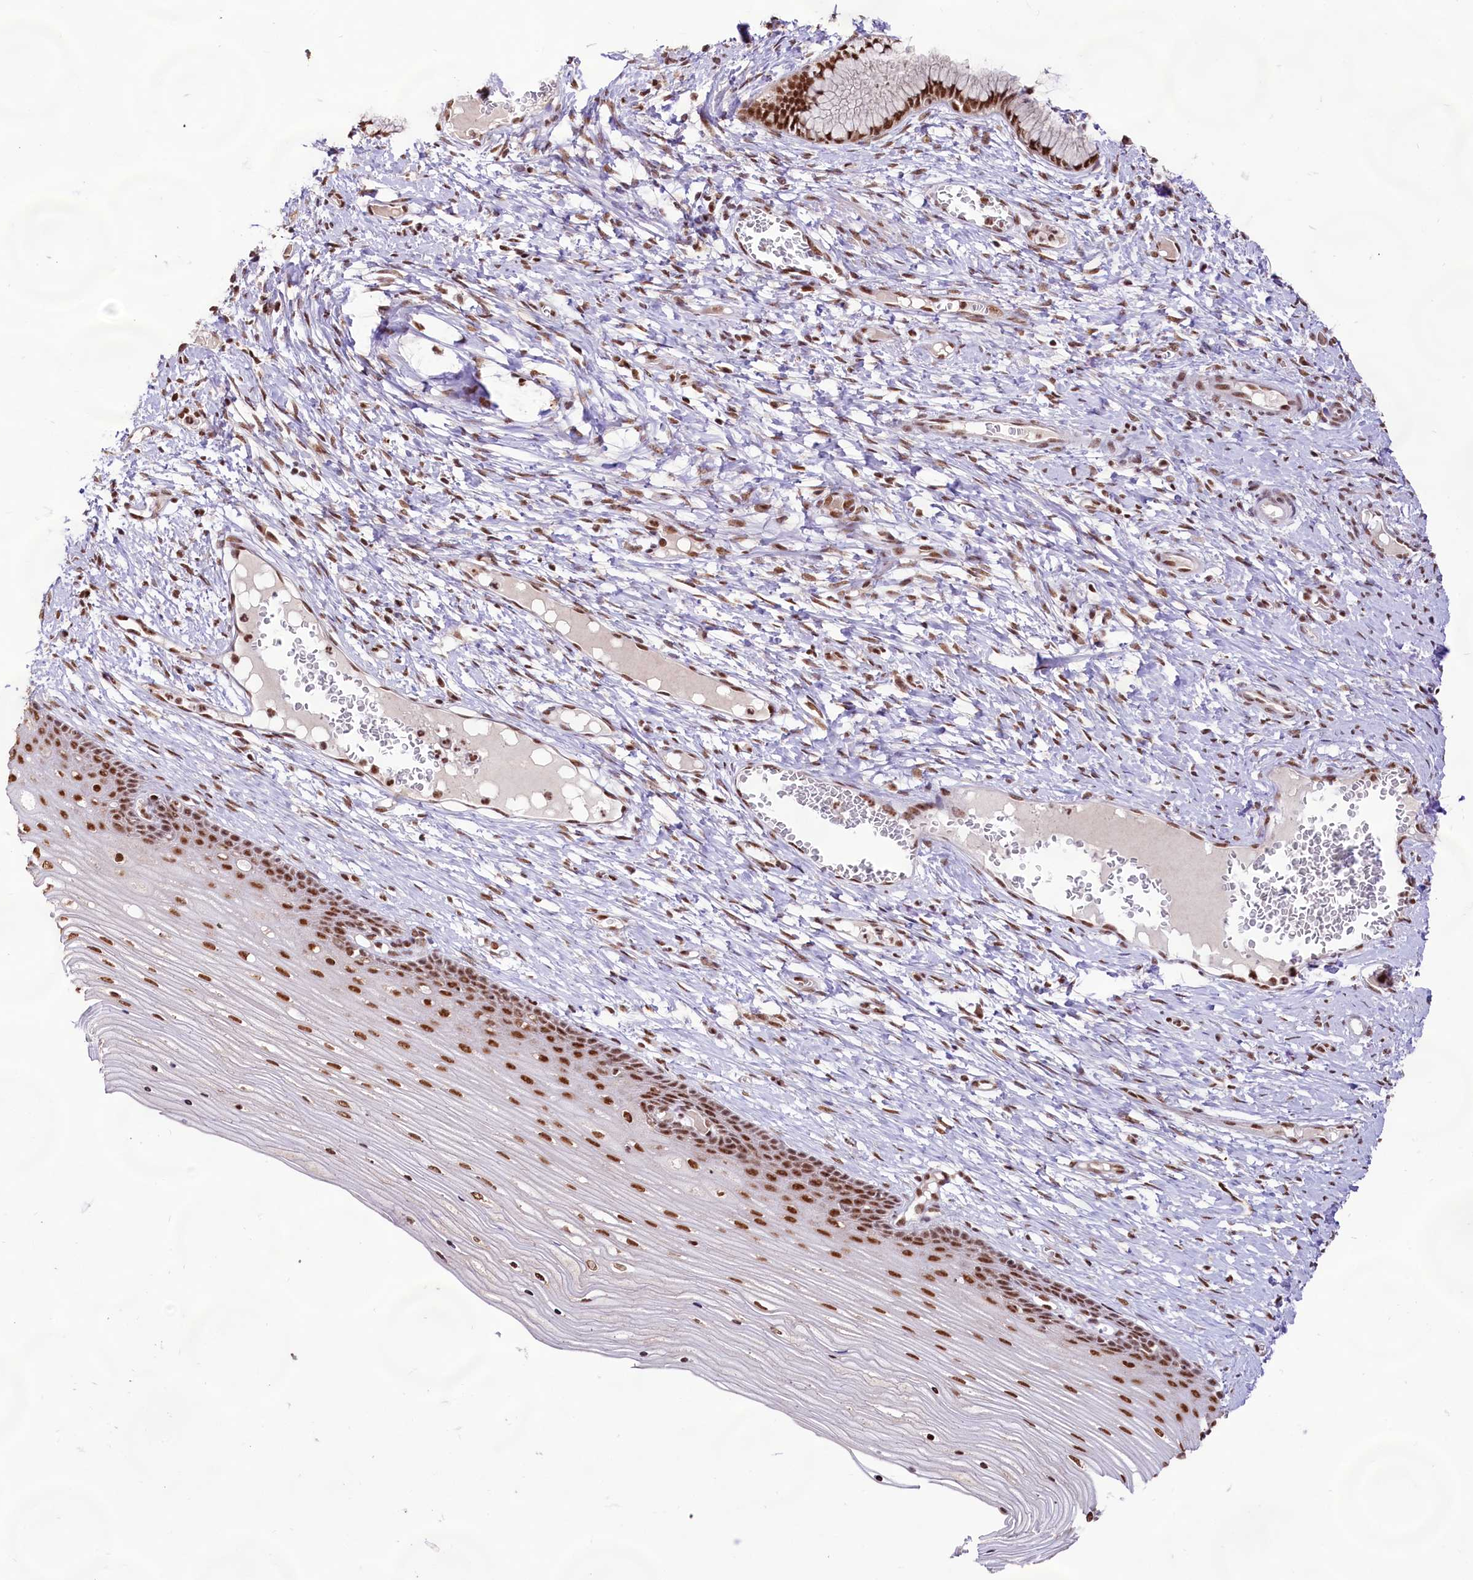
{"staining": {"intensity": "strong", "quantity": ">75%", "location": "nuclear"}, "tissue": "cervix", "cell_type": "Glandular cells", "image_type": "normal", "snomed": [{"axis": "morphology", "description": "Normal tissue, NOS"}, {"axis": "topography", "description": "Cervix"}], "caption": "An image showing strong nuclear expression in approximately >75% of glandular cells in unremarkable cervix, as visualized by brown immunohistochemical staining.", "gene": "HIRA", "patient": {"sex": "female", "age": 42}}